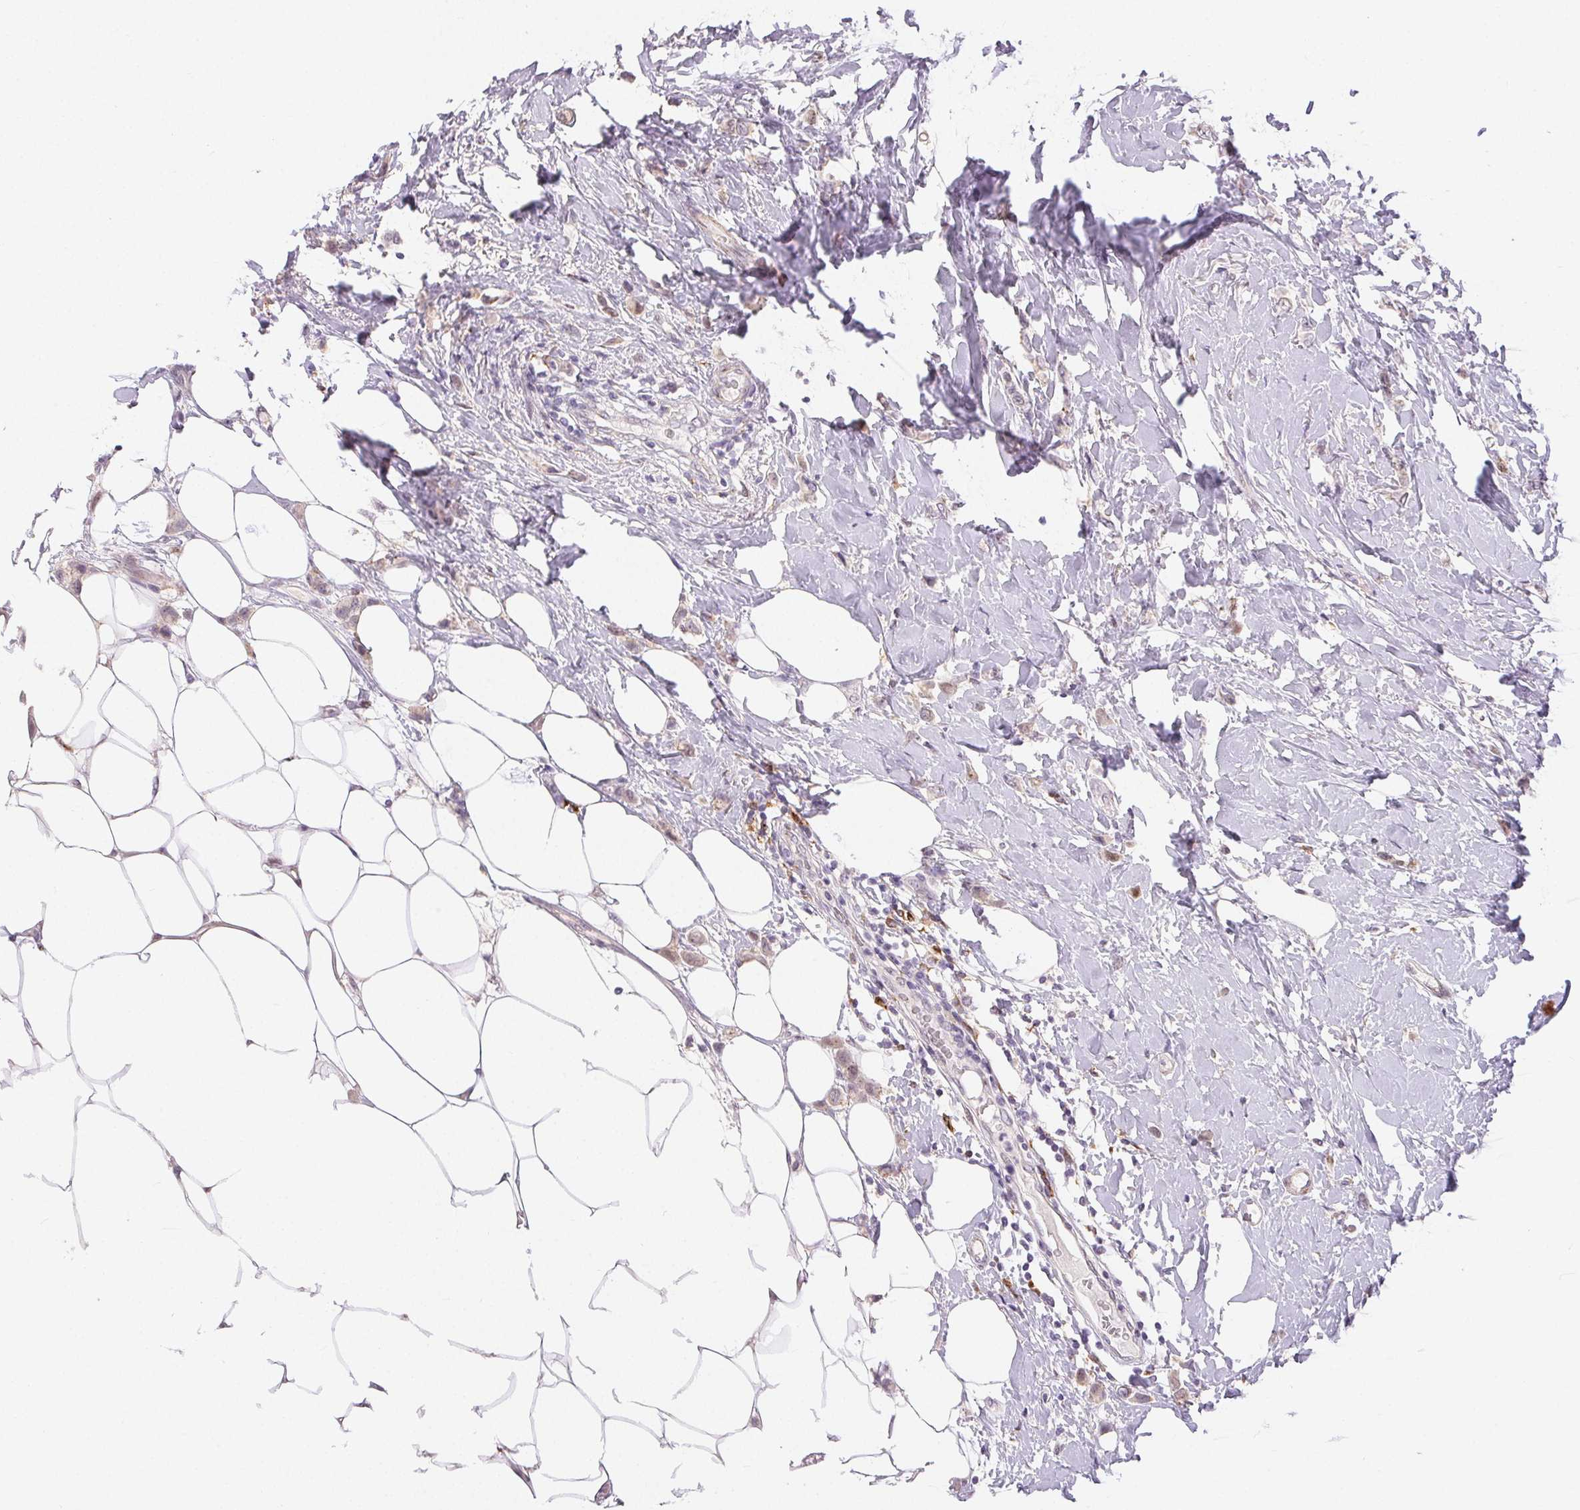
{"staining": {"intensity": "weak", "quantity": ">75%", "location": "nuclear"}, "tissue": "breast cancer", "cell_type": "Tumor cells", "image_type": "cancer", "snomed": [{"axis": "morphology", "description": "Lobular carcinoma"}, {"axis": "topography", "description": "Breast"}], "caption": "A brown stain shows weak nuclear expression of a protein in breast cancer (lobular carcinoma) tumor cells.", "gene": "RPGRIP1", "patient": {"sex": "female", "age": 66}}